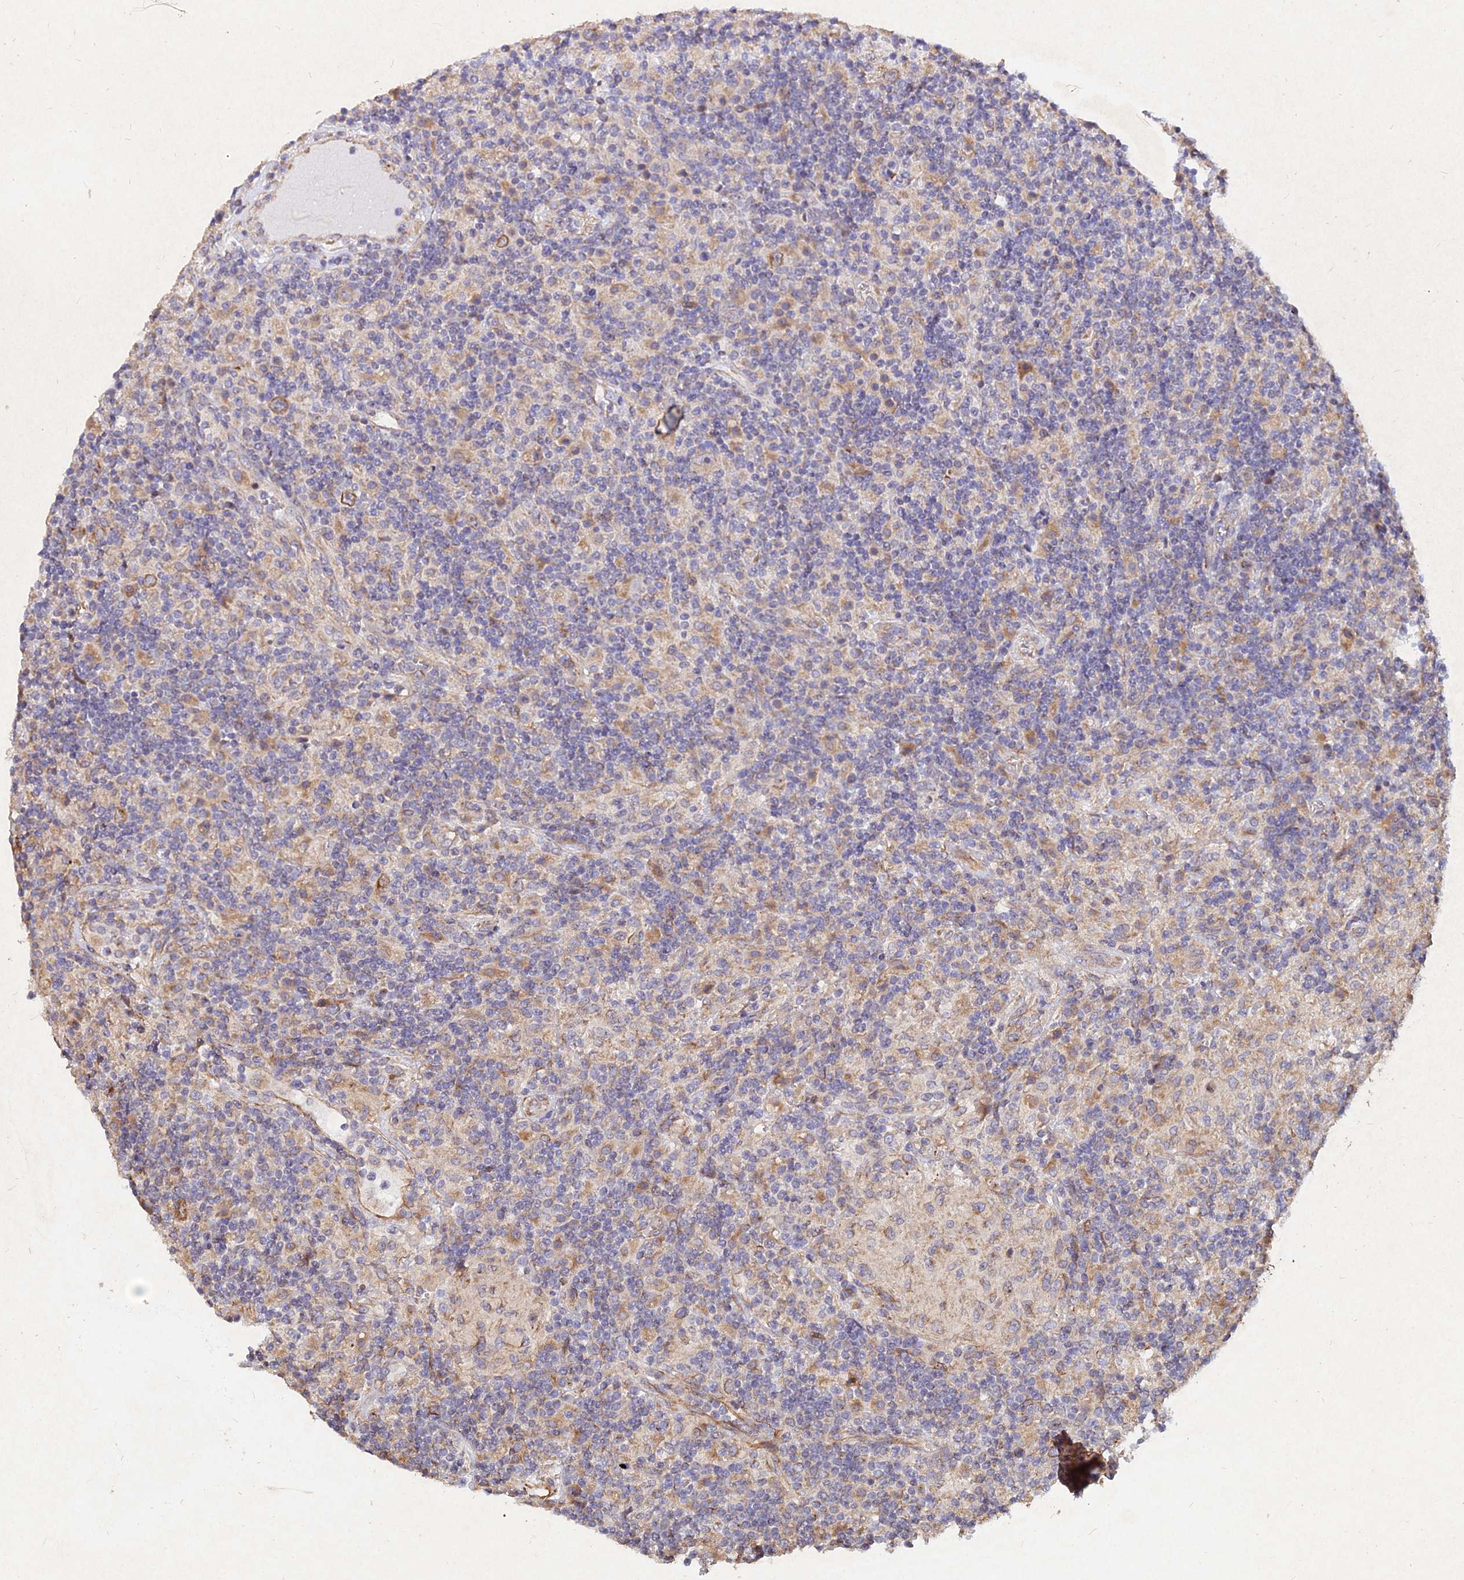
{"staining": {"intensity": "moderate", "quantity": ">75%", "location": "cytoplasmic/membranous"}, "tissue": "lymphoma", "cell_type": "Tumor cells", "image_type": "cancer", "snomed": [{"axis": "morphology", "description": "Hodgkin's disease, NOS"}, {"axis": "topography", "description": "Lymph node"}], "caption": "This is an image of immunohistochemistry staining of Hodgkin's disease, which shows moderate staining in the cytoplasmic/membranous of tumor cells.", "gene": "SKA1", "patient": {"sex": "male", "age": 70}}